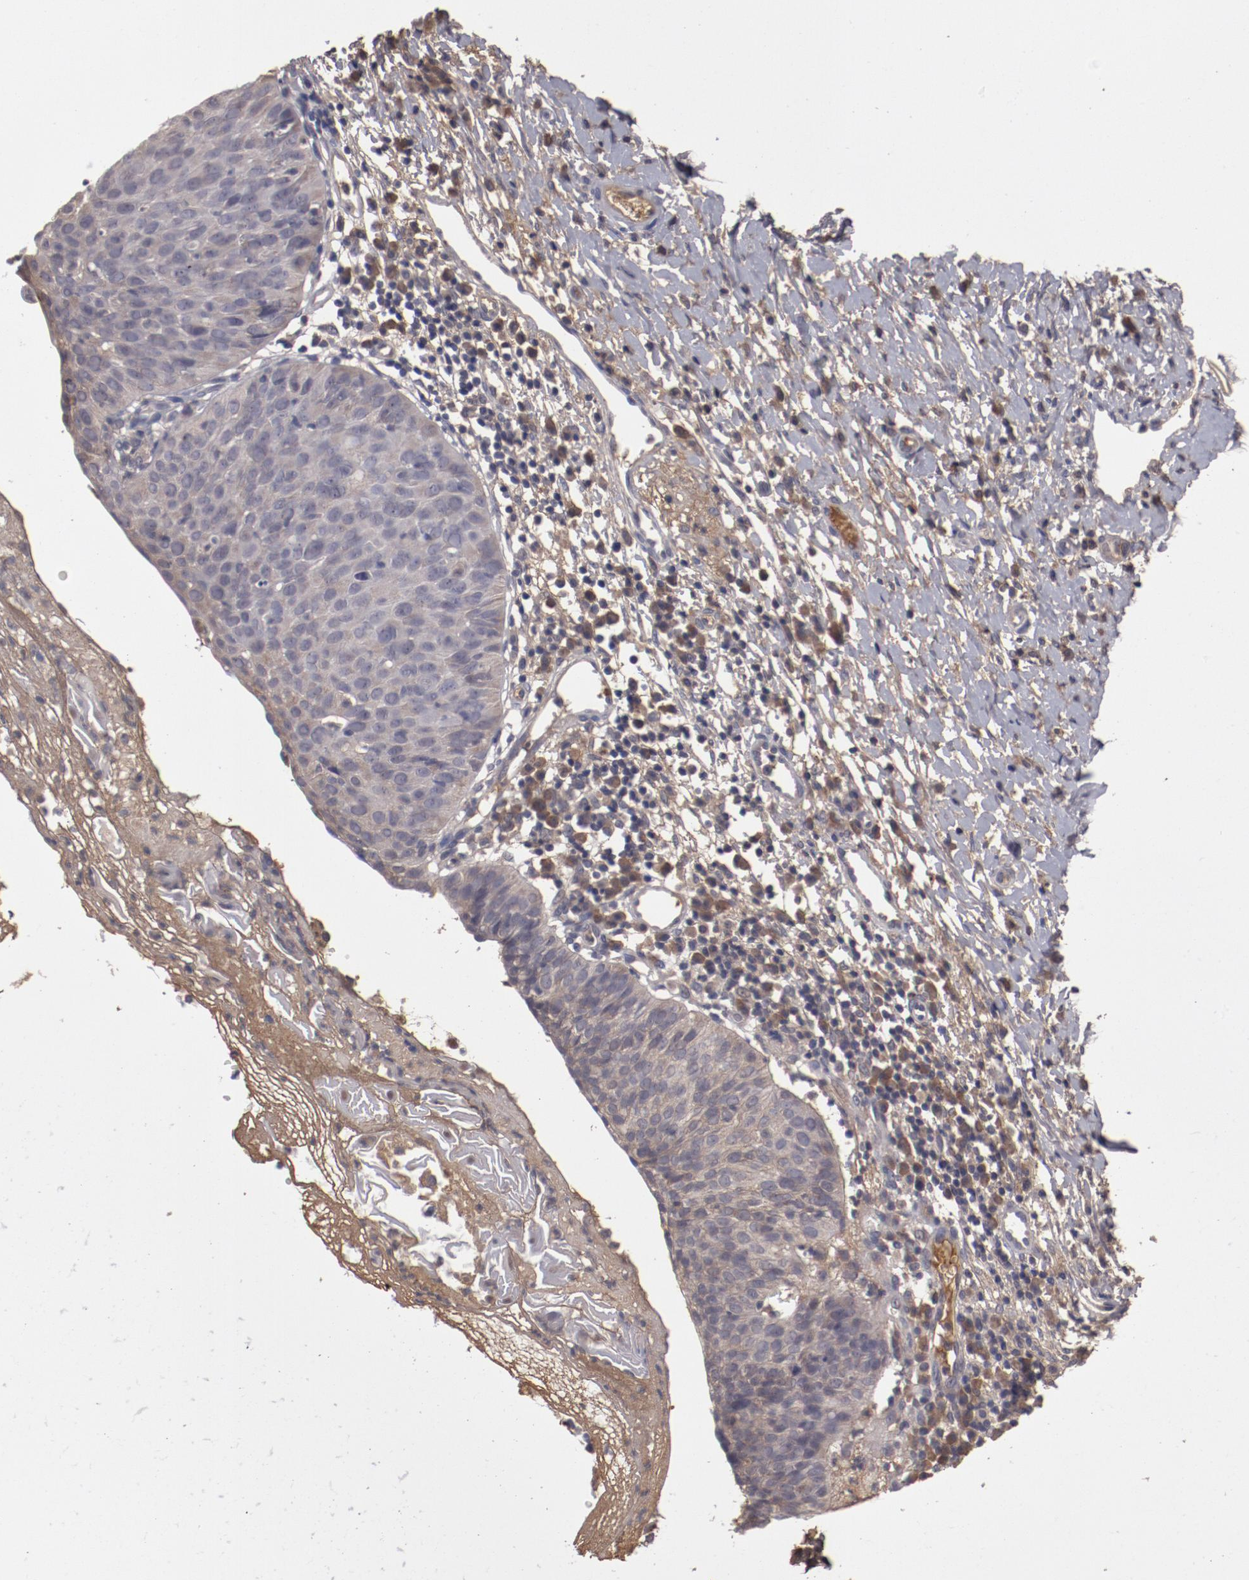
{"staining": {"intensity": "weak", "quantity": "<25%", "location": "cytoplasmic/membranous"}, "tissue": "cervical cancer", "cell_type": "Tumor cells", "image_type": "cancer", "snomed": [{"axis": "morphology", "description": "Normal tissue, NOS"}, {"axis": "morphology", "description": "Squamous cell carcinoma, NOS"}, {"axis": "topography", "description": "Cervix"}], "caption": "Photomicrograph shows no protein expression in tumor cells of cervical squamous cell carcinoma tissue.", "gene": "CP", "patient": {"sex": "female", "age": 39}}